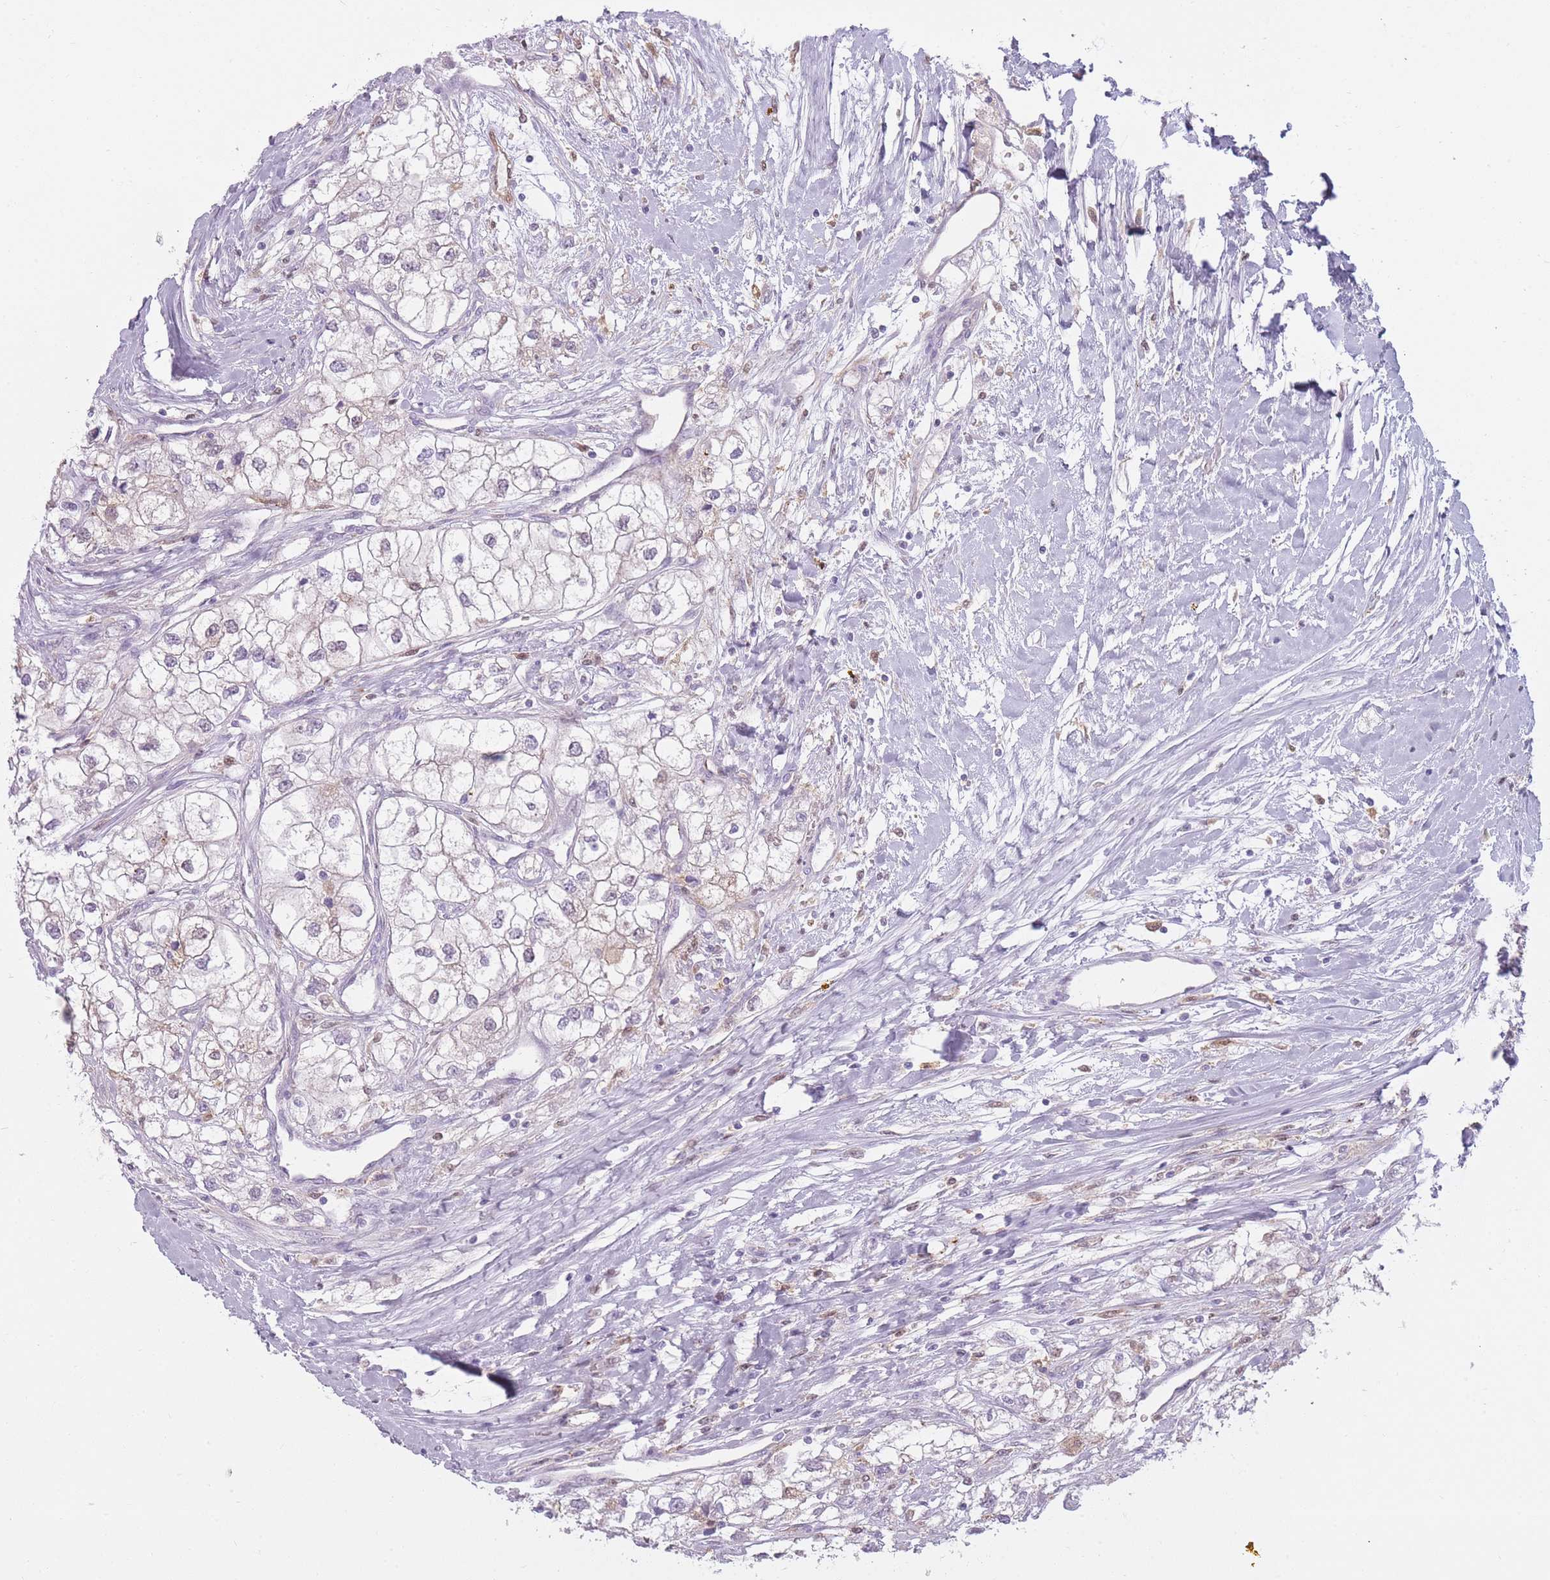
{"staining": {"intensity": "negative", "quantity": "none", "location": "none"}, "tissue": "renal cancer", "cell_type": "Tumor cells", "image_type": "cancer", "snomed": [{"axis": "morphology", "description": "Adenocarcinoma, NOS"}, {"axis": "topography", "description": "Kidney"}], "caption": "Immunohistochemical staining of renal cancer (adenocarcinoma) demonstrates no significant staining in tumor cells. Brightfield microscopy of immunohistochemistry stained with DAB (3,3'-diaminobenzidine) (brown) and hematoxylin (blue), captured at high magnification.", "gene": "LGALS9", "patient": {"sex": "male", "age": 59}}